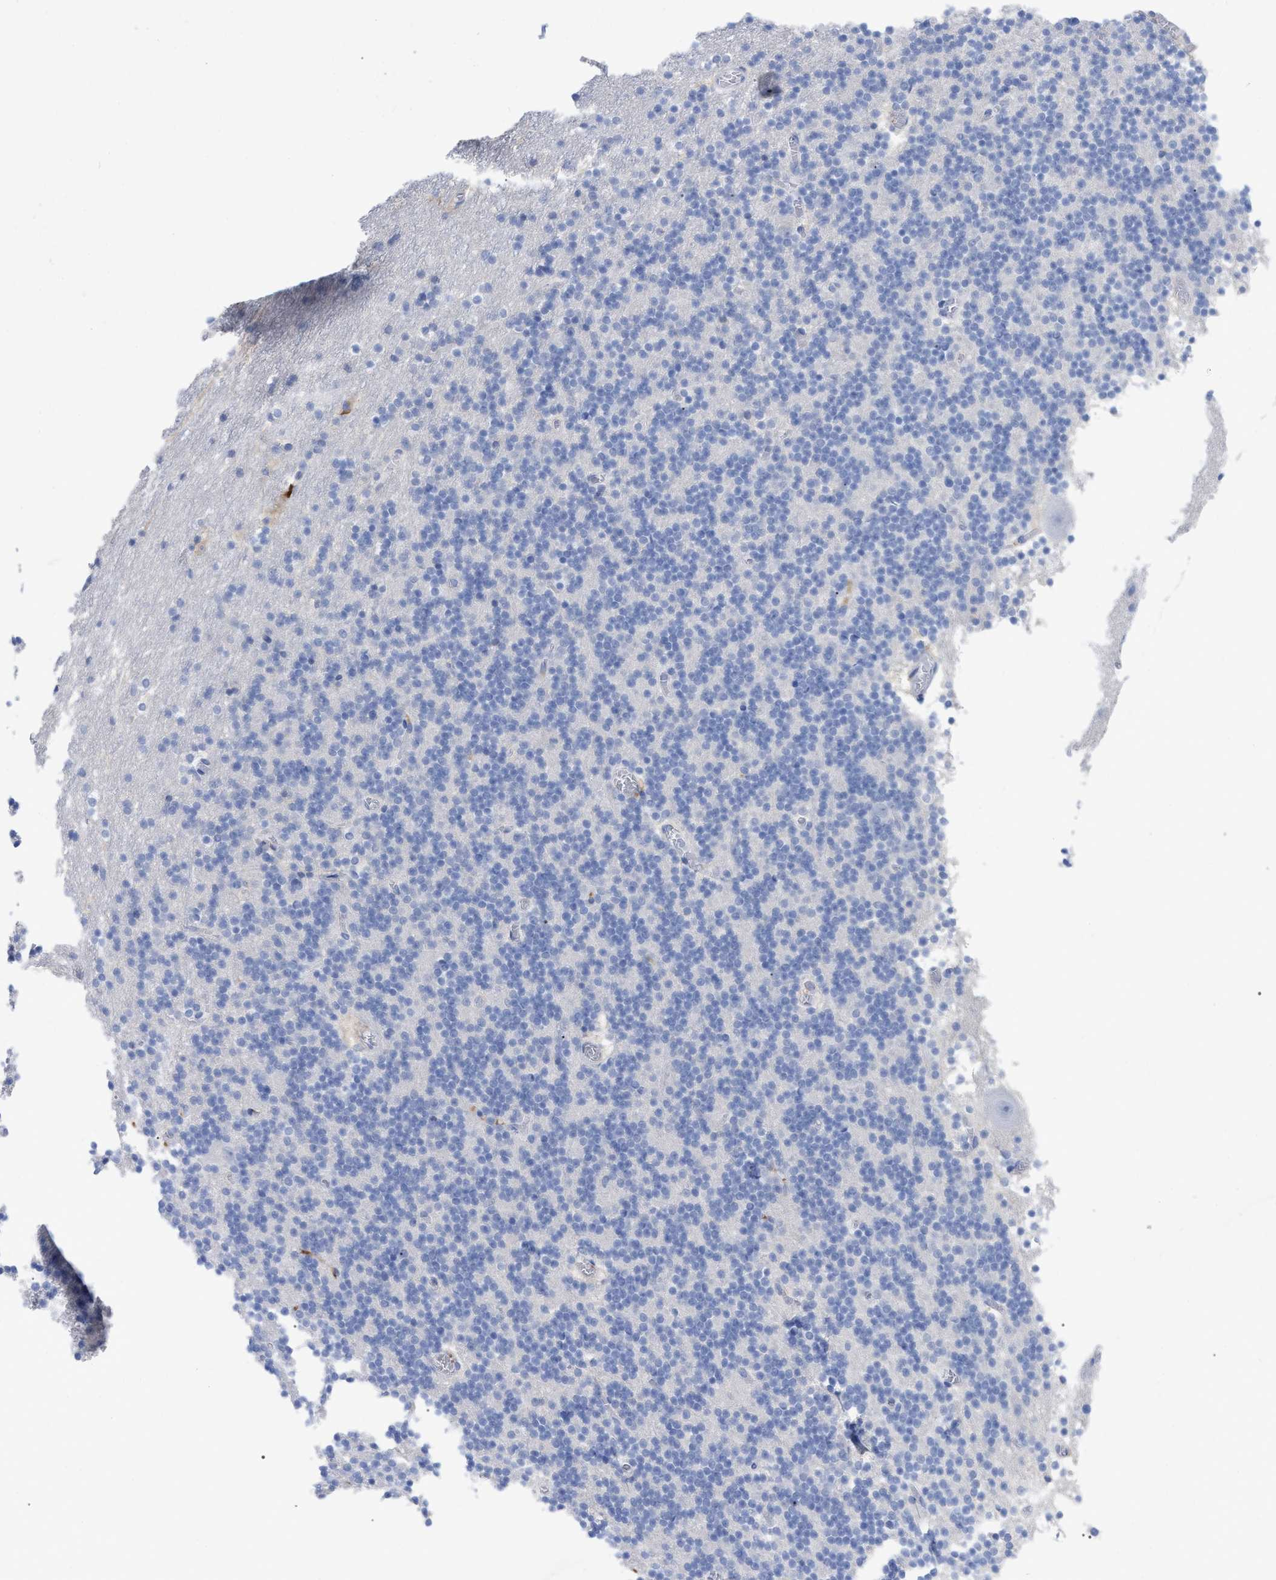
{"staining": {"intensity": "negative", "quantity": "none", "location": "none"}, "tissue": "cerebellum", "cell_type": "Cells in granular layer", "image_type": "normal", "snomed": [{"axis": "morphology", "description": "Normal tissue, NOS"}, {"axis": "topography", "description": "Cerebellum"}], "caption": "The micrograph displays no staining of cells in granular layer in unremarkable cerebellum.", "gene": "IGHV5", "patient": {"sex": "male", "age": 45}}